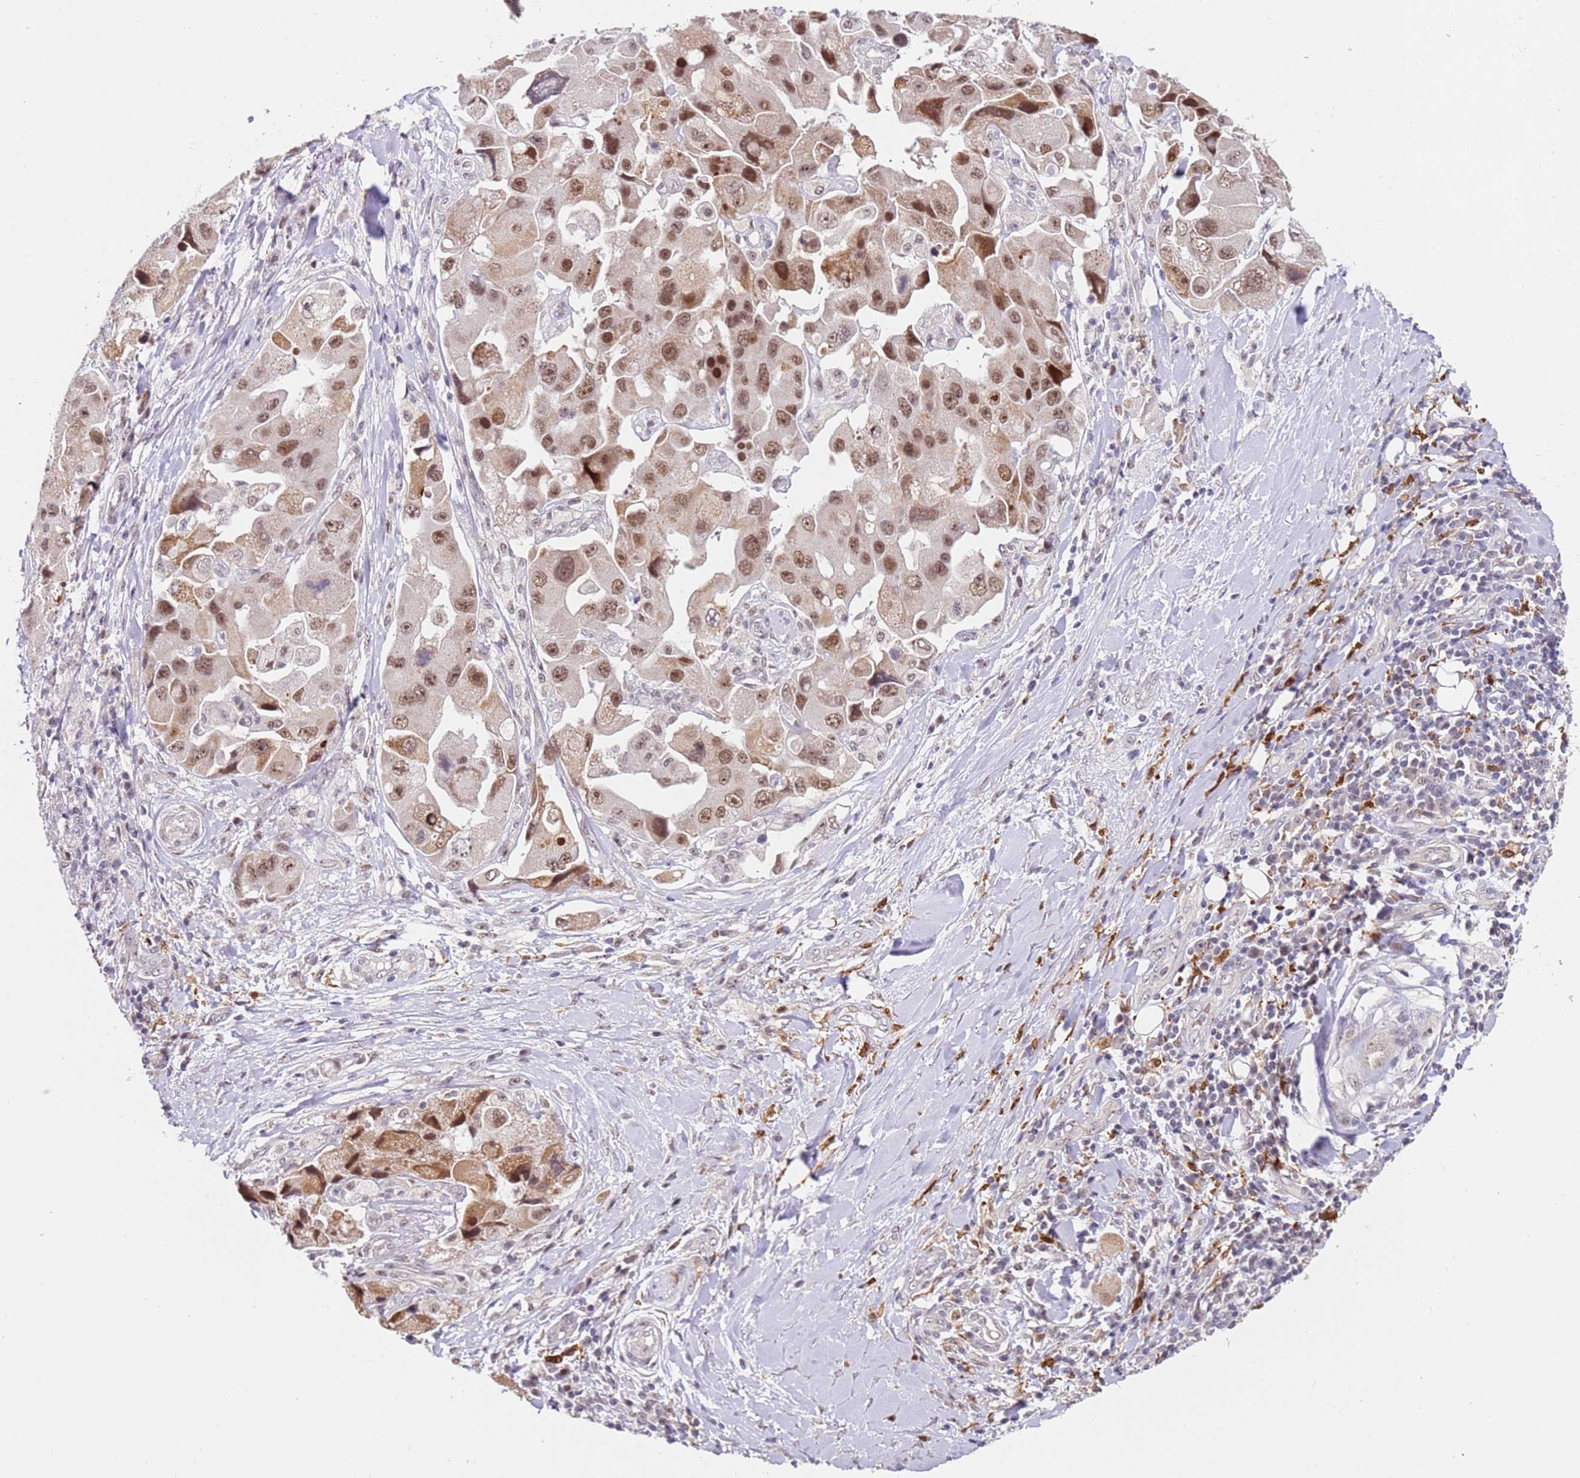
{"staining": {"intensity": "moderate", "quantity": ">75%", "location": "cytoplasmic/membranous,nuclear"}, "tissue": "lung cancer", "cell_type": "Tumor cells", "image_type": "cancer", "snomed": [{"axis": "morphology", "description": "Adenocarcinoma, NOS"}, {"axis": "topography", "description": "Lung"}], "caption": "Adenocarcinoma (lung) stained with DAB (3,3'-diaminobenzidine) IHC shows medium levels of moderate cytoplasmic/membranous and nuclear positivity in about >75% of tumor cells.", "gene": "LGALSL", "patient": {"sex": "female", "age": 54}}